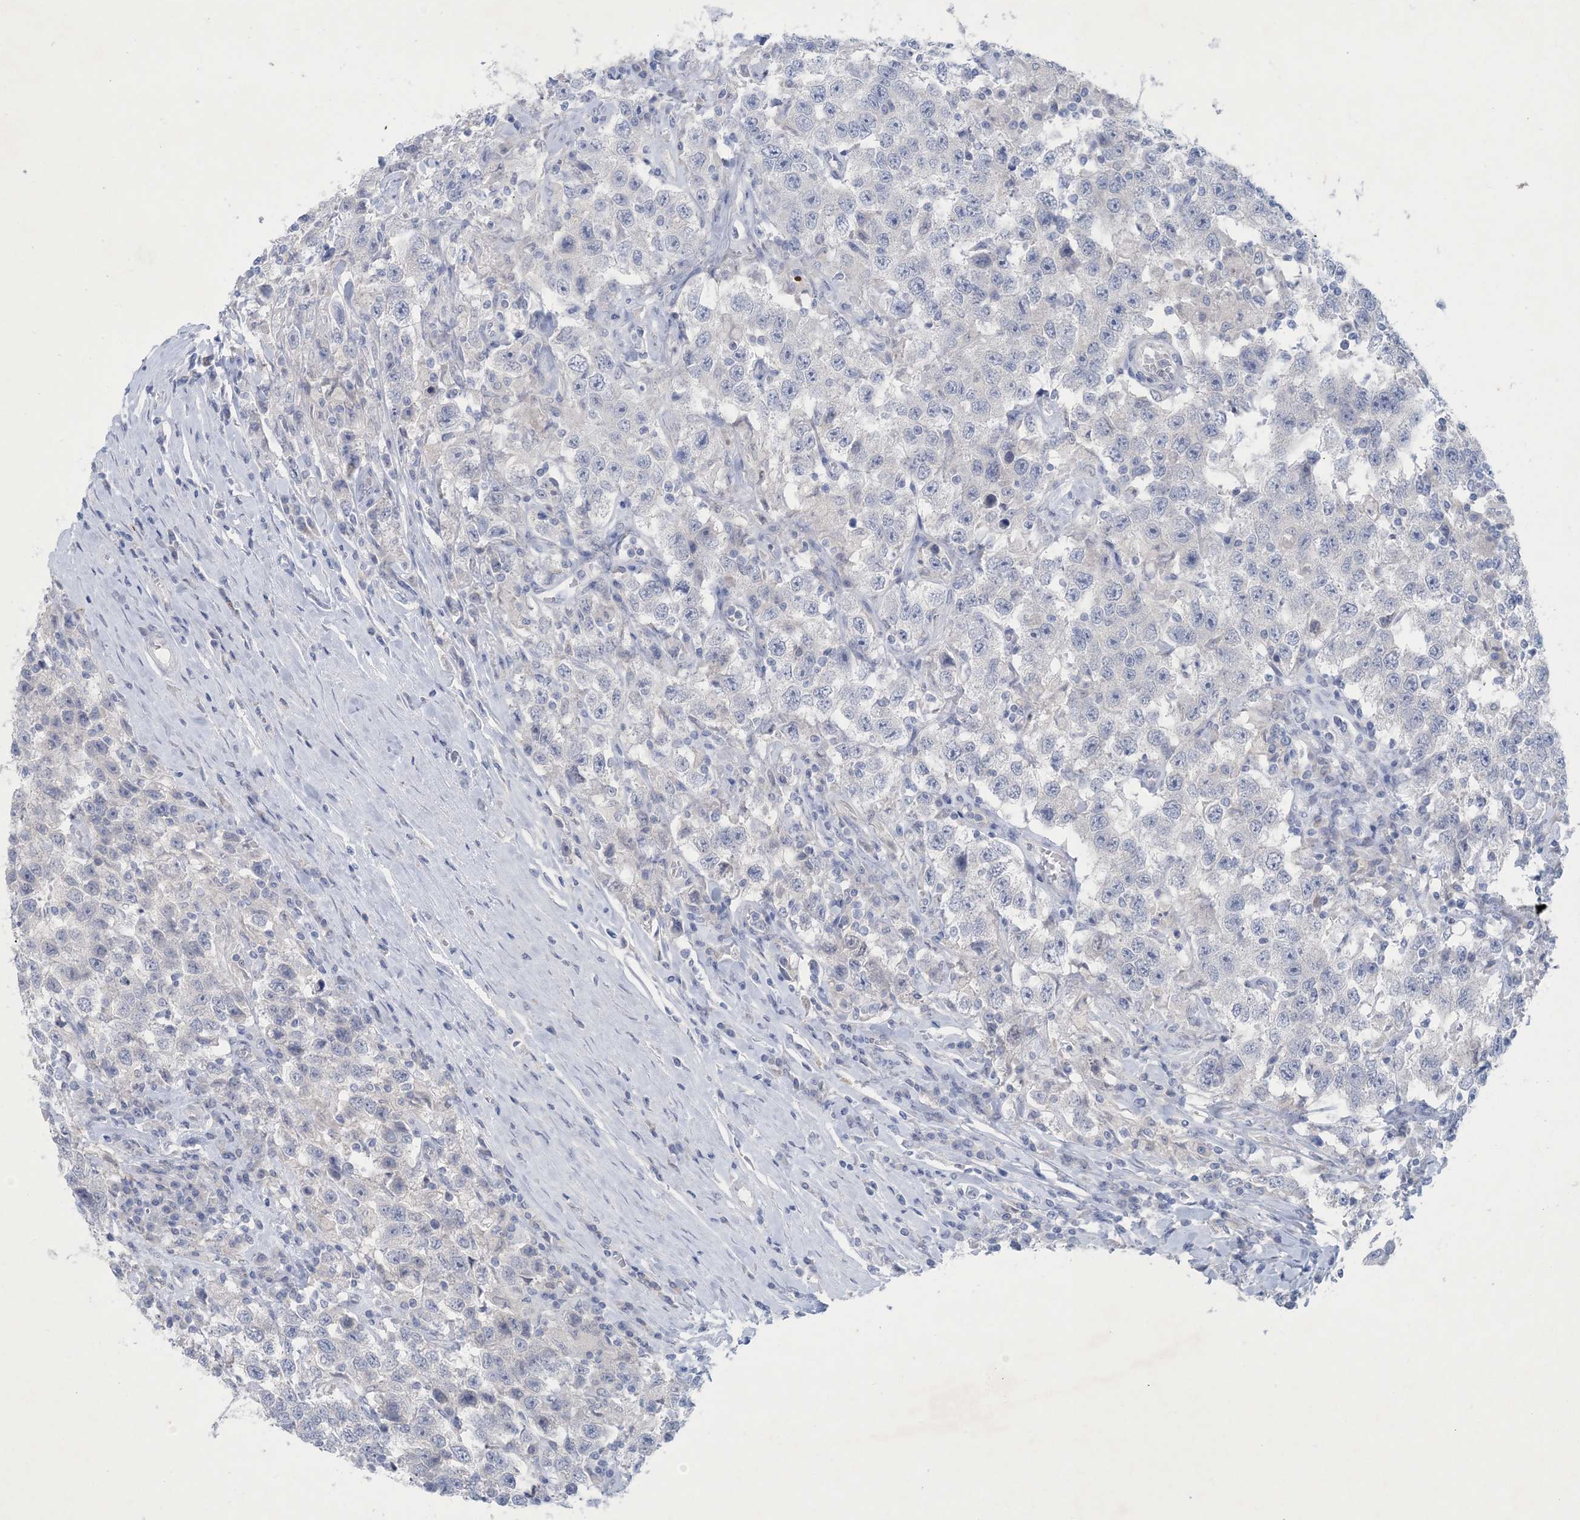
{"staining": {"intensity": "negative", "quantity": "none", "location": "none"}, "tissue": "testis cancer", "cell_type": "Tumor cells", "image_type": "cancer", "snomed": [{"axis": "morphology", "description": "Seminoma, NOS"}, {"axis": "topography", "description": "Testis"}], "caption": "Testis seminoma was stained to show a protein in brown. There is no significant positivity in tumor cells.", "gene": "GABRG1", "patient": {"sex": "male", "age": 41}}